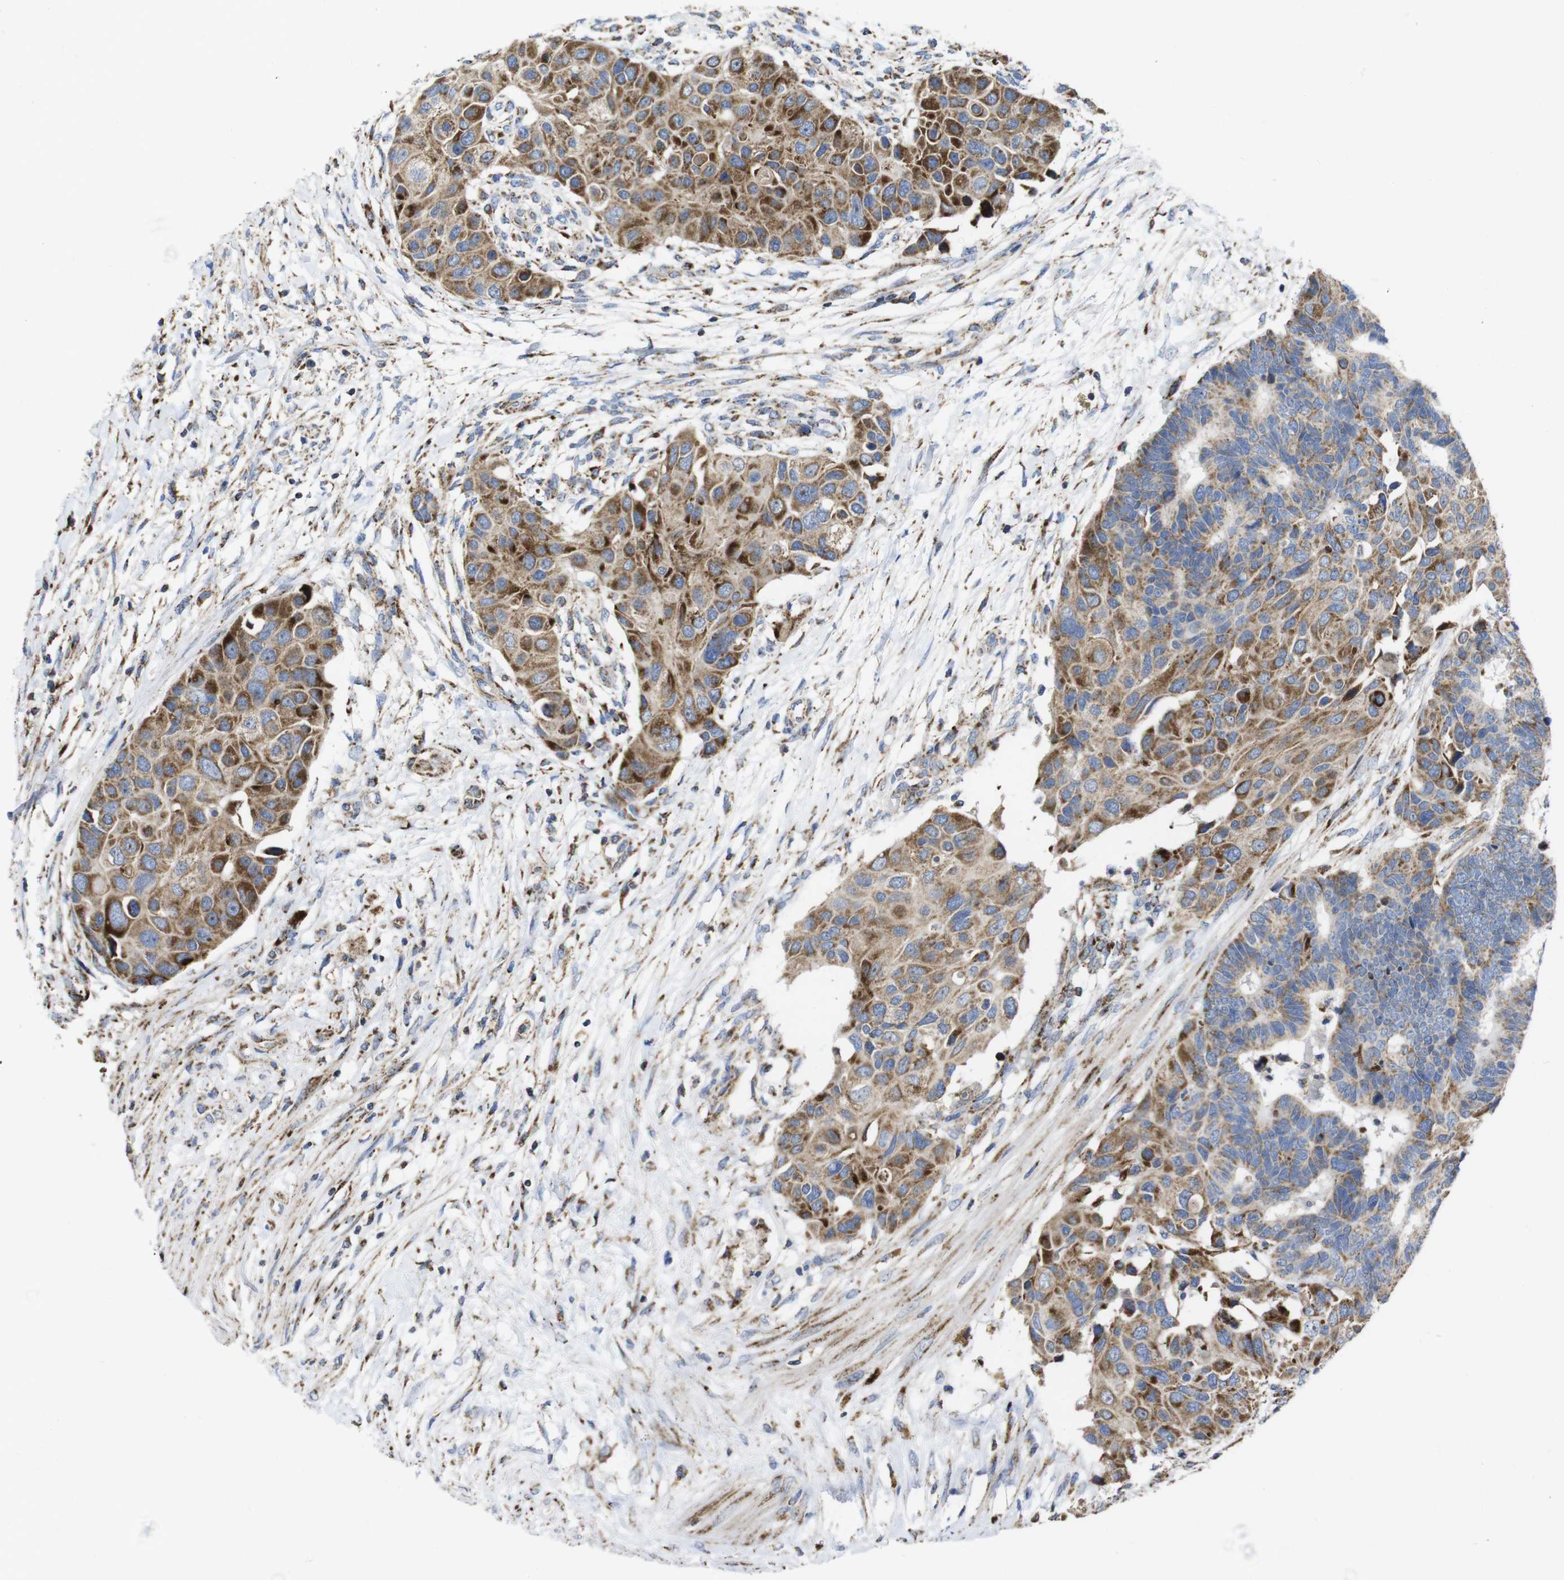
{"staining": {"intensity": "moderate", "quantity": ">75%", "location": "cytoplasmic/membranous"}, "tissue": "colorectal cancer", "cell_type": "Tumor cells", "image_type": "cancer", "snomed": [{"axis": "morphology", "description": "Adenocarcinoma, NOS"}, {"axis": "topography", "description": "Rectum"}], "caption": "The immunohistochemical stain shows moderate cytoplasmic/membranous positivity in tumor cells of colorectal cancer tissue.", "gene": "TMEM192", "patient": {"sex": "male", "age": 51}}